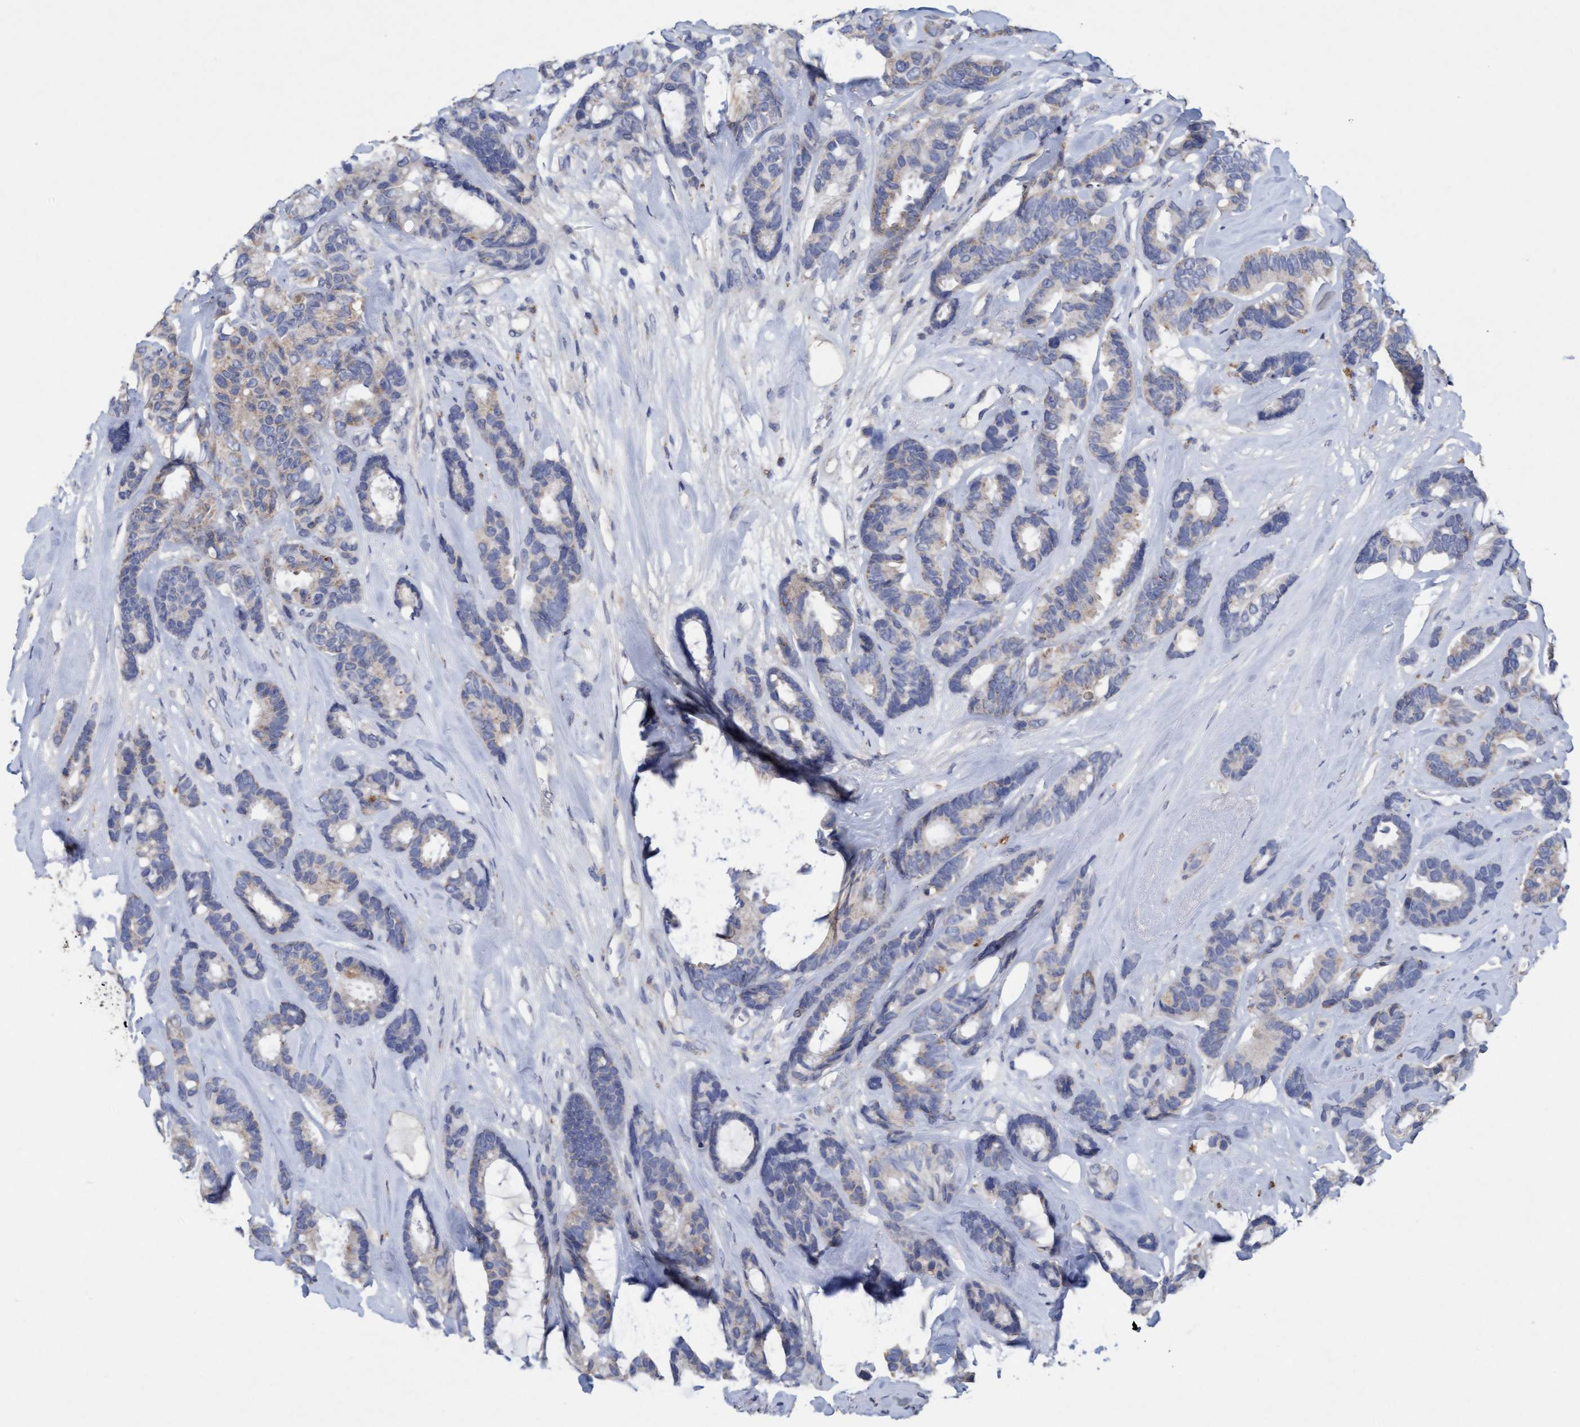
{"staining": {"intensity": "weak", "quantity": "<25%", "location": "cytoplasmic/membranous"}, "tissue": "breast cancer", "cell_type": "Tumor cells", "image_type": "cancer", "snomed": [{"axis": "morphology", "description": "Duct carcinoma"}, {"axis": "topography", "description": "Breast"}], "caption": "High power microscopy micrograph of an immunohistochemistry (IHC) histopathology image of breast infiltrating ductal carcinoma, revealing no significant expression in tumor cells.", "gene": "VSIG8", "patient": {"sex": "female", "age": 87}}